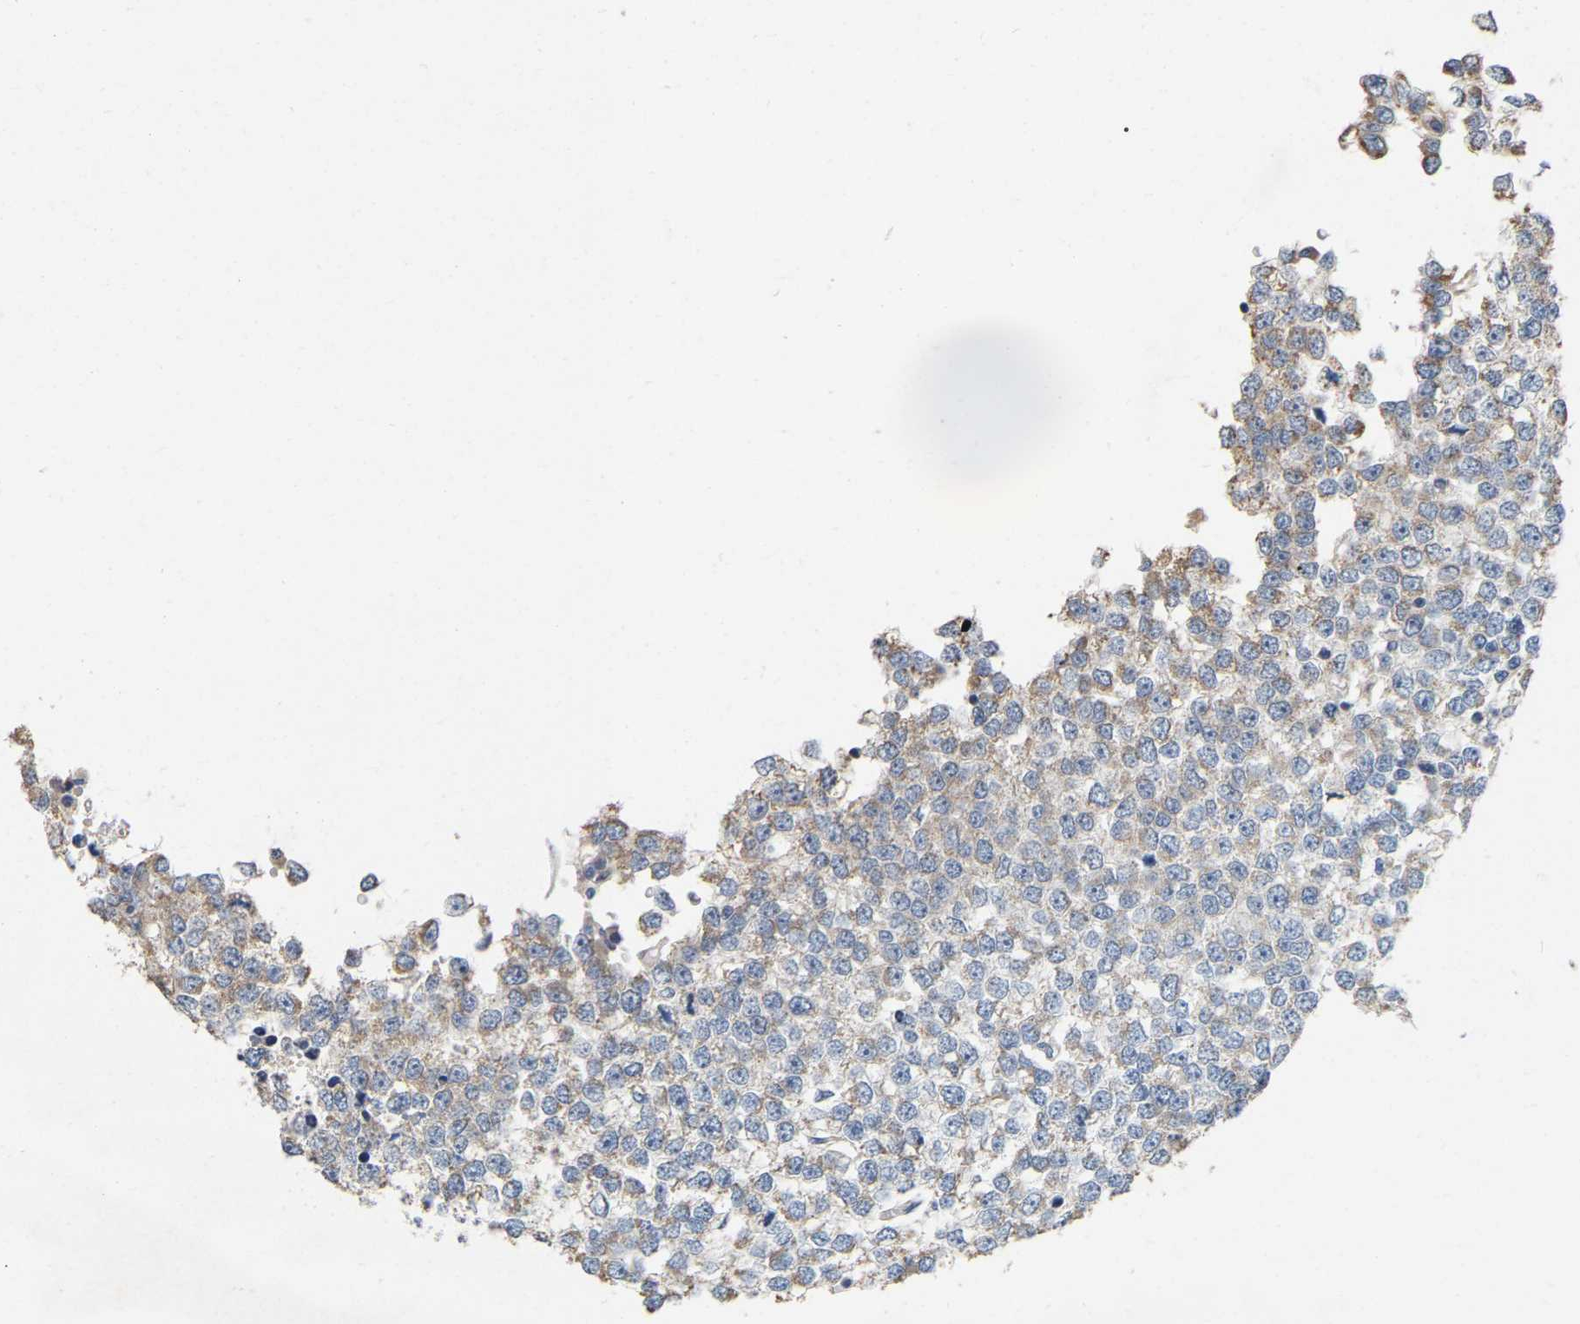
{"staining": {"intensity": "weak", "quantity": "25%-75%", "location": "cytoplasmic/membranous"}, "tissue": "testis cancer", "cell_type": "Tumor cells", "image_type": "cancer", "snomed": [{"axis": "morphology", "description": "Seminoma, NOS"}, {"axis": "topography", "description": "Testis"}], "caption": "Protein staining shows weak cytoplasmic/membranous positivity in approximately 25%-75% of tumor cells in seminoma (testis).", "gene": "SSH1", "patient": {"sex": "male", "age": 65}}